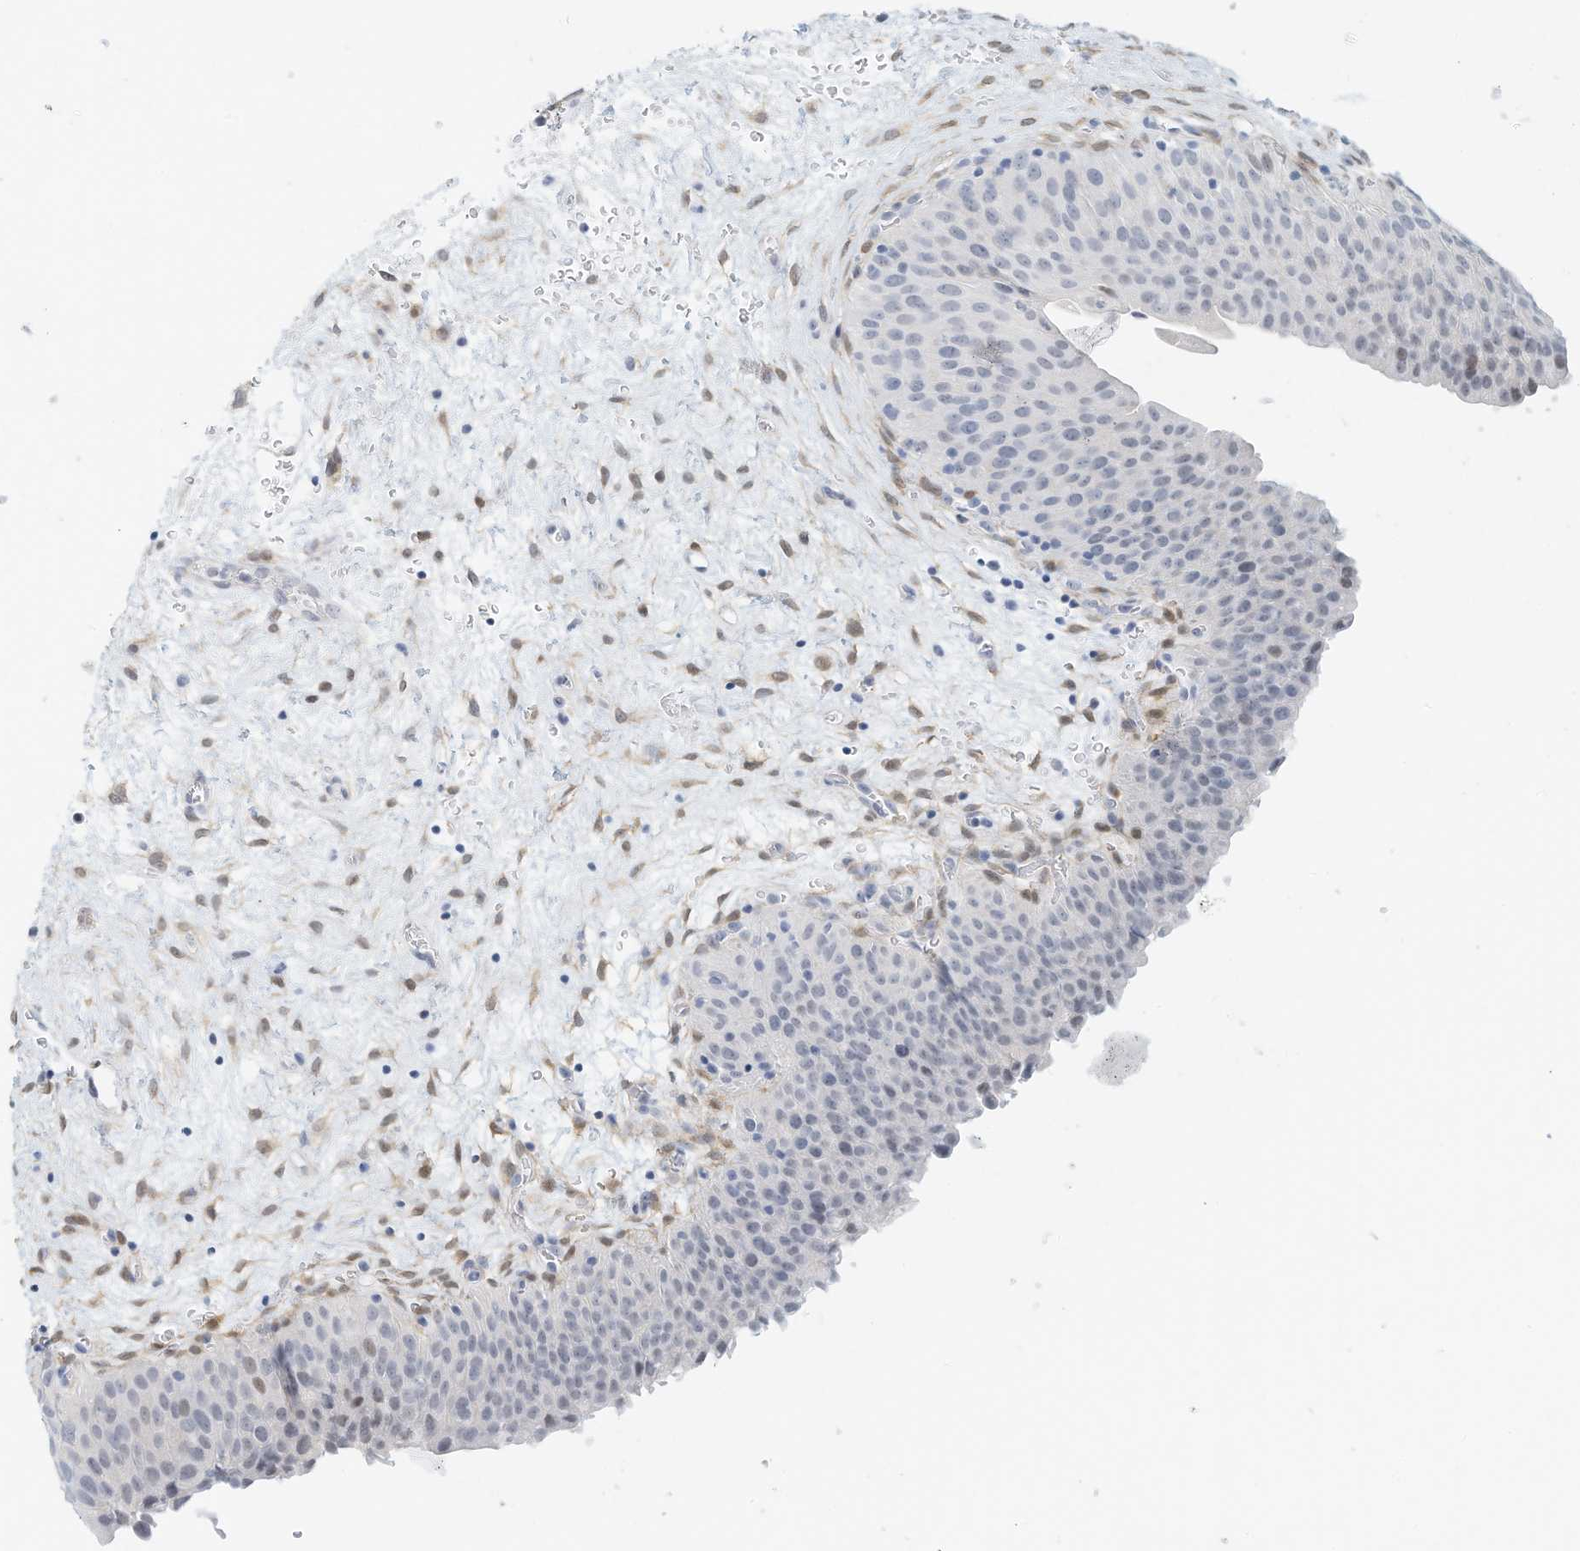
{"staining": {"intensity": "negative", "quantity": "none", "location": "none"}, "tissue": "urinary bladder", "cell_type": "Urothelial cells", "image_type": "normal", "snomed": [{"axis": "morphology", "description": "Normal tissue, NOS"}, {"axis": "morphology", "description": "Dysplasia, NOS"}, {"axis": "topography", "description": "Urinary bladder"}], "caption": "This is a photomicrograph of IHC staining of normal urinary bladder, which shows no staining in urothelial cells.", "gene": "ARHGAP28", "patient": {"sex": "male", "age": 35}}